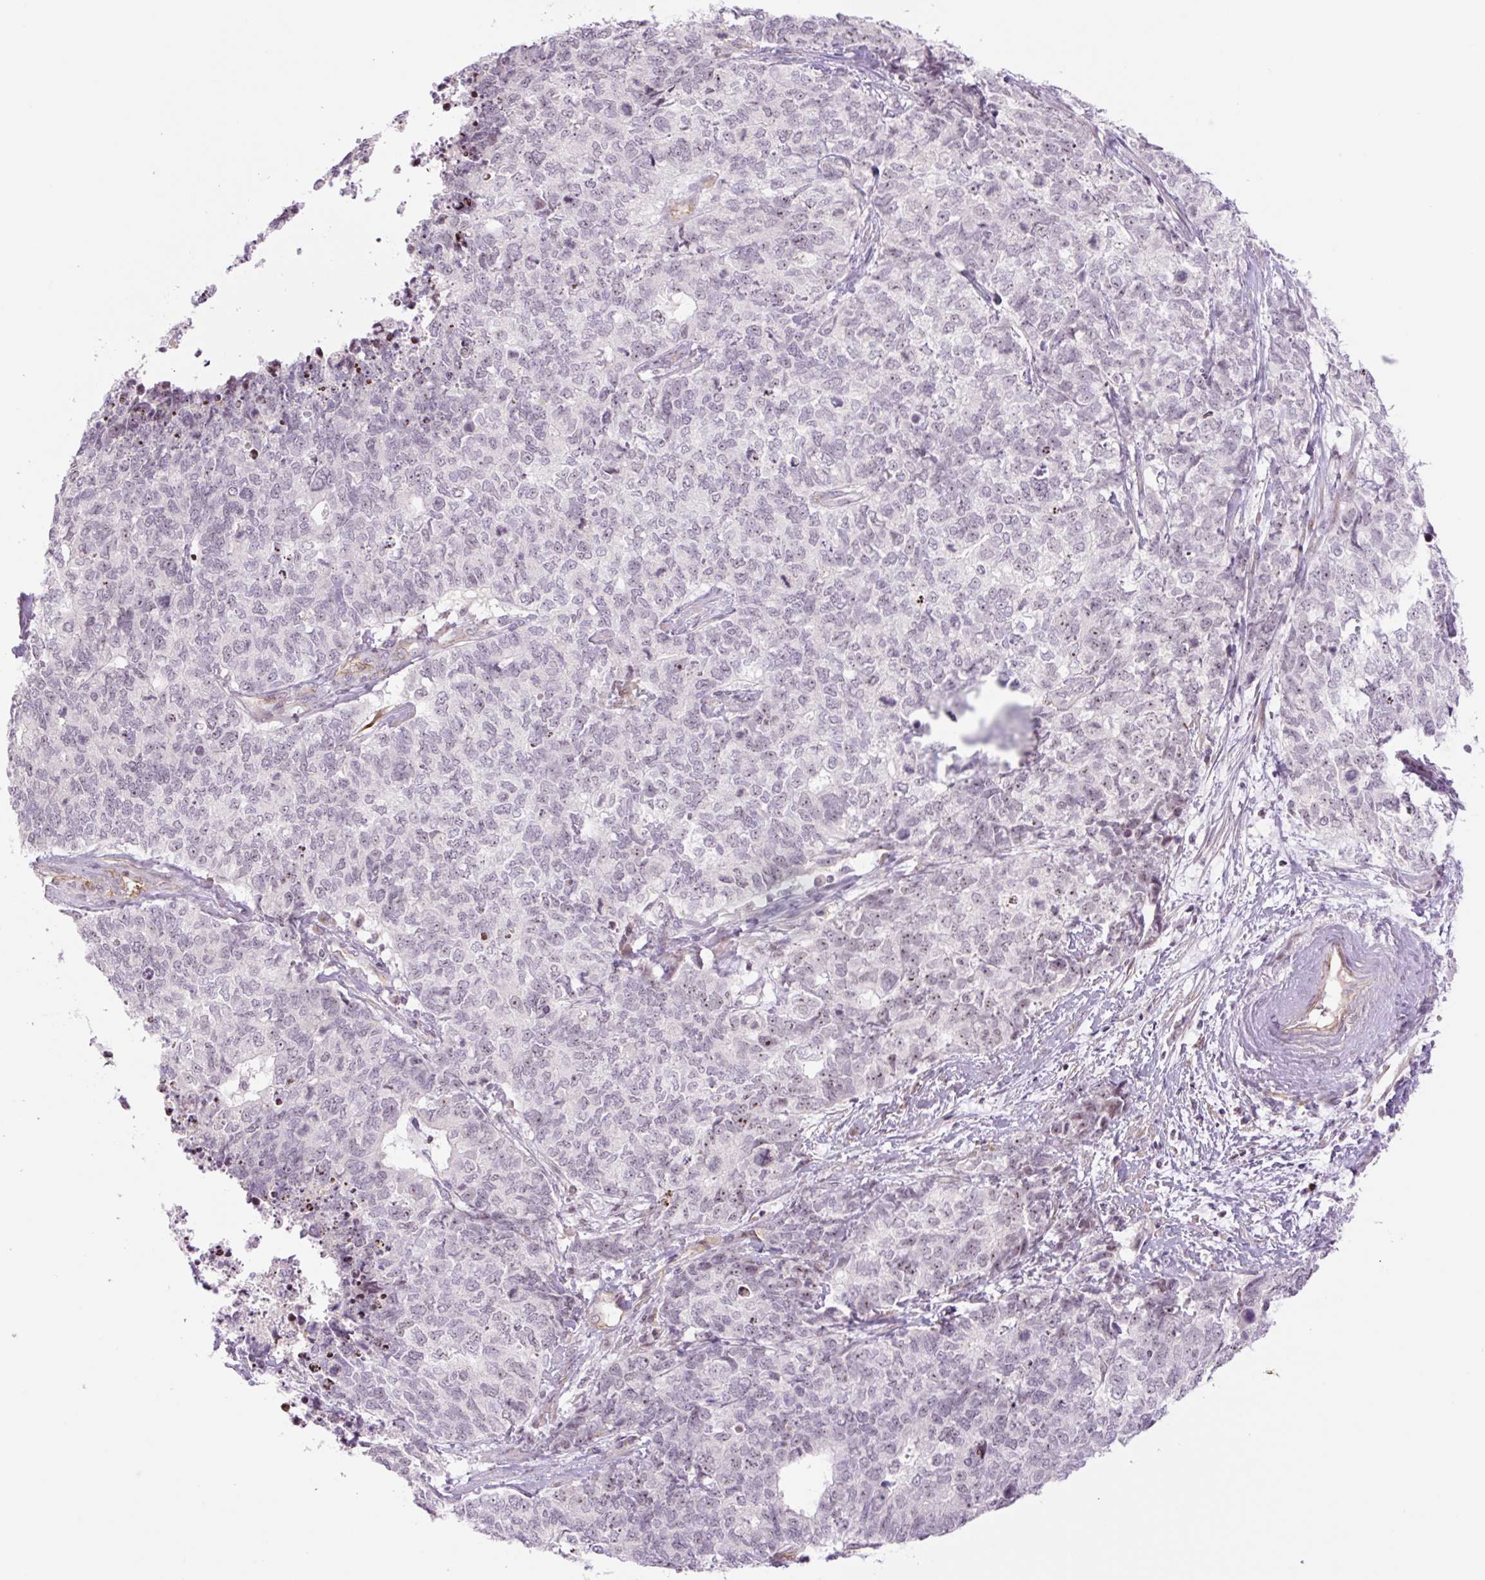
{"staining": {"intensity": "negative", "quantity": "none", "location": "none"}, "tissue": "cervical cancer", "cell_type": "Tumor cells", "image_type": "cancer", "snomed": [{"axis": "morphology", "description": "Squamous cell carcinoma, NOS"}, {"axis": "topography", "description": "Cervix"}], "caption": "Tumor cells are negative for protein expression in human cervical cancer.", "gene": "ZNF417", "patient": {"sex": "female", "age": 63}}